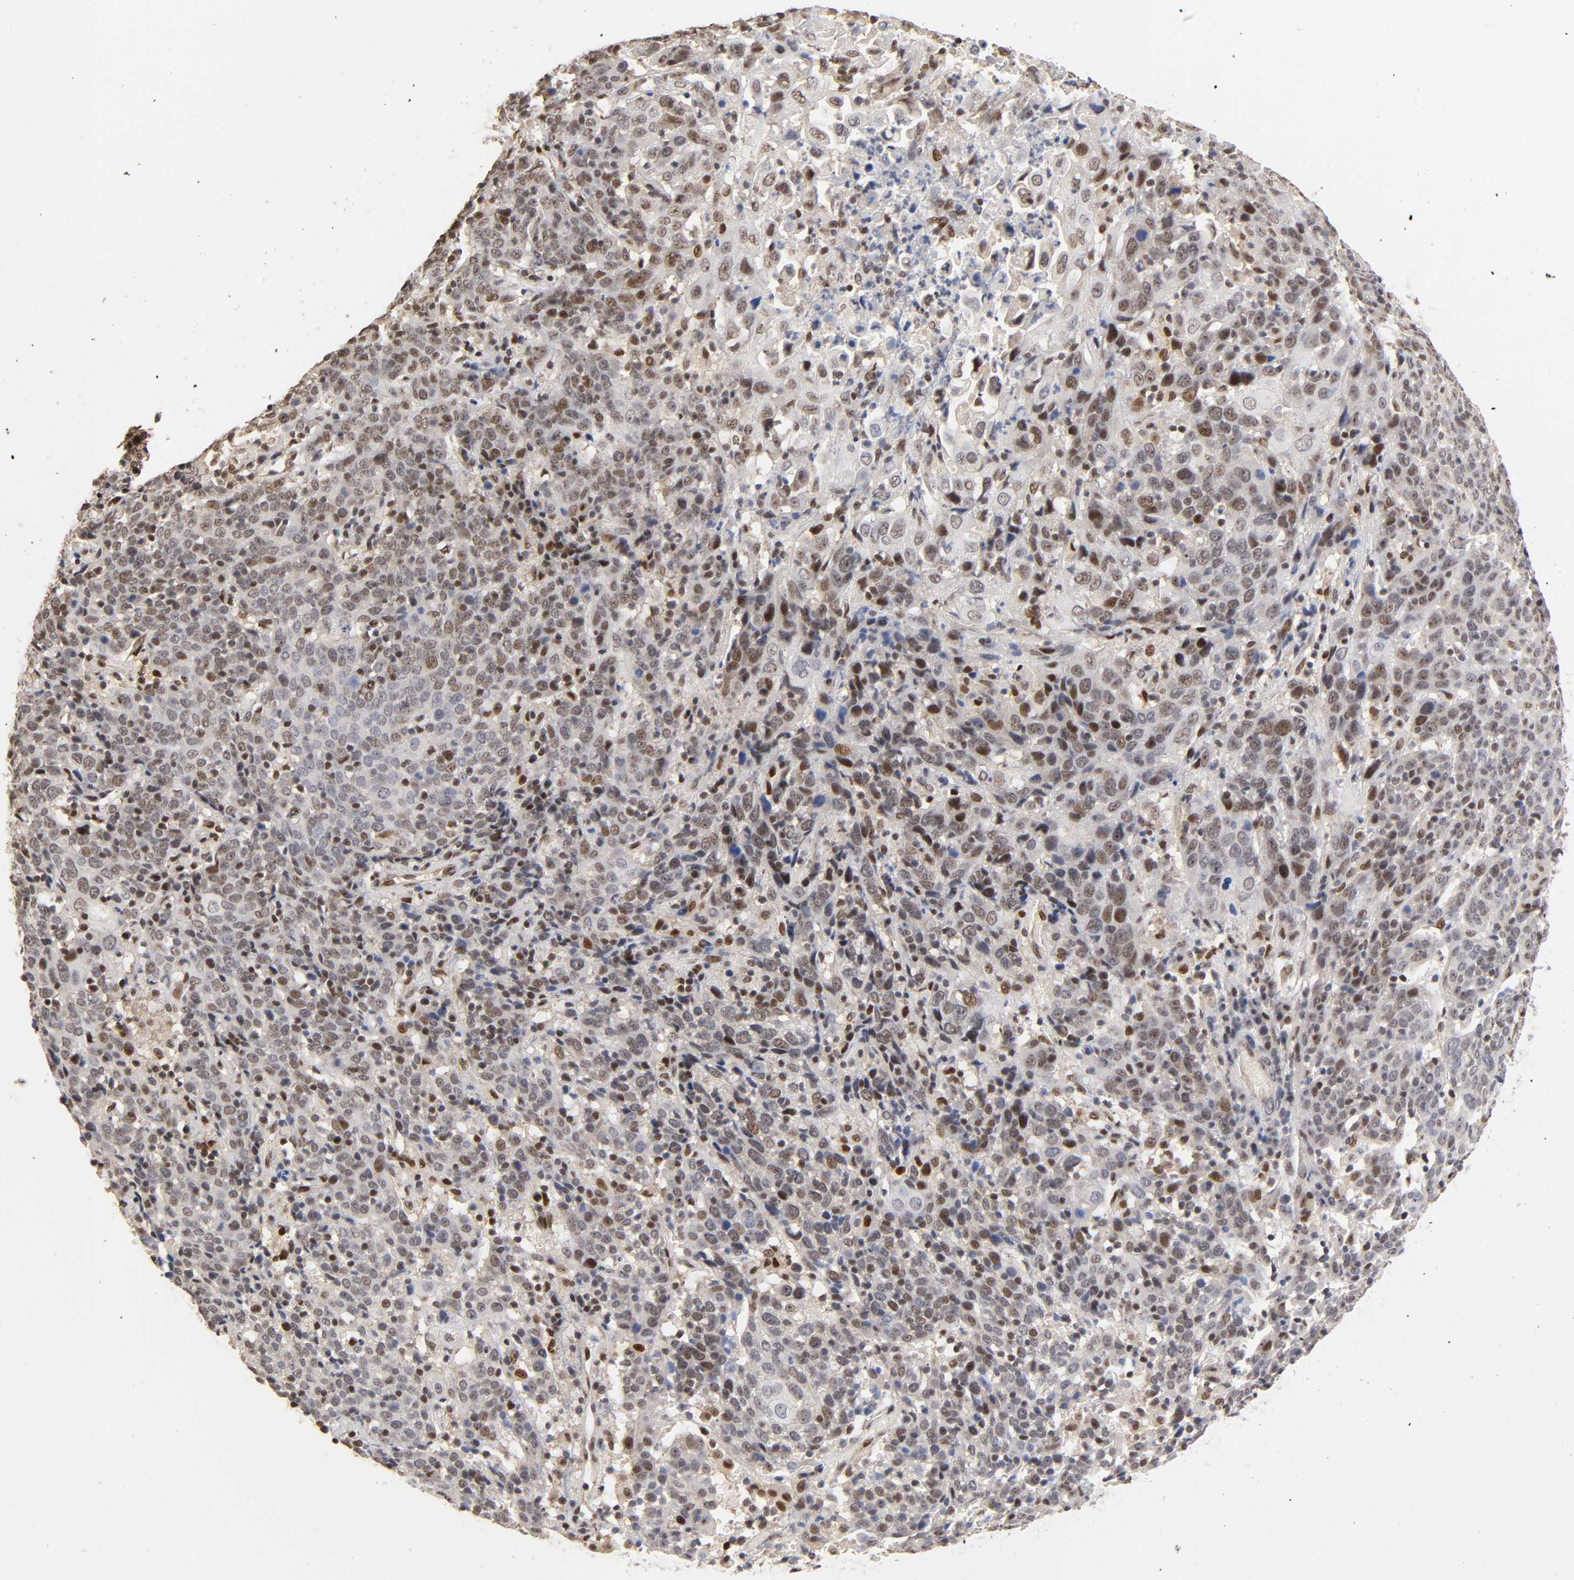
{"staining": {"intensity": "moderate", "quantity": ">75%", "location": "nuclear"}, "tissue": "cervical cancer", "cell_type": "Tumor cells", "image_type": "cancer", "snomed": [{"axis": "morphology", "description": "Normal tissue, NOS"}, {"axis": "morphology", "description": "Squamous cell carcinoma, NOS"}, {"axis": "topography", "description": "Cervix"}], "caption": "Brown immunohistochemical staining in human squamous cell carcinoma (cervical) displays moderate nuclear positivity in about >75% of tumor cells.", "gene": "TP53RK", "patient": {"sex": "female", "age": 67}}